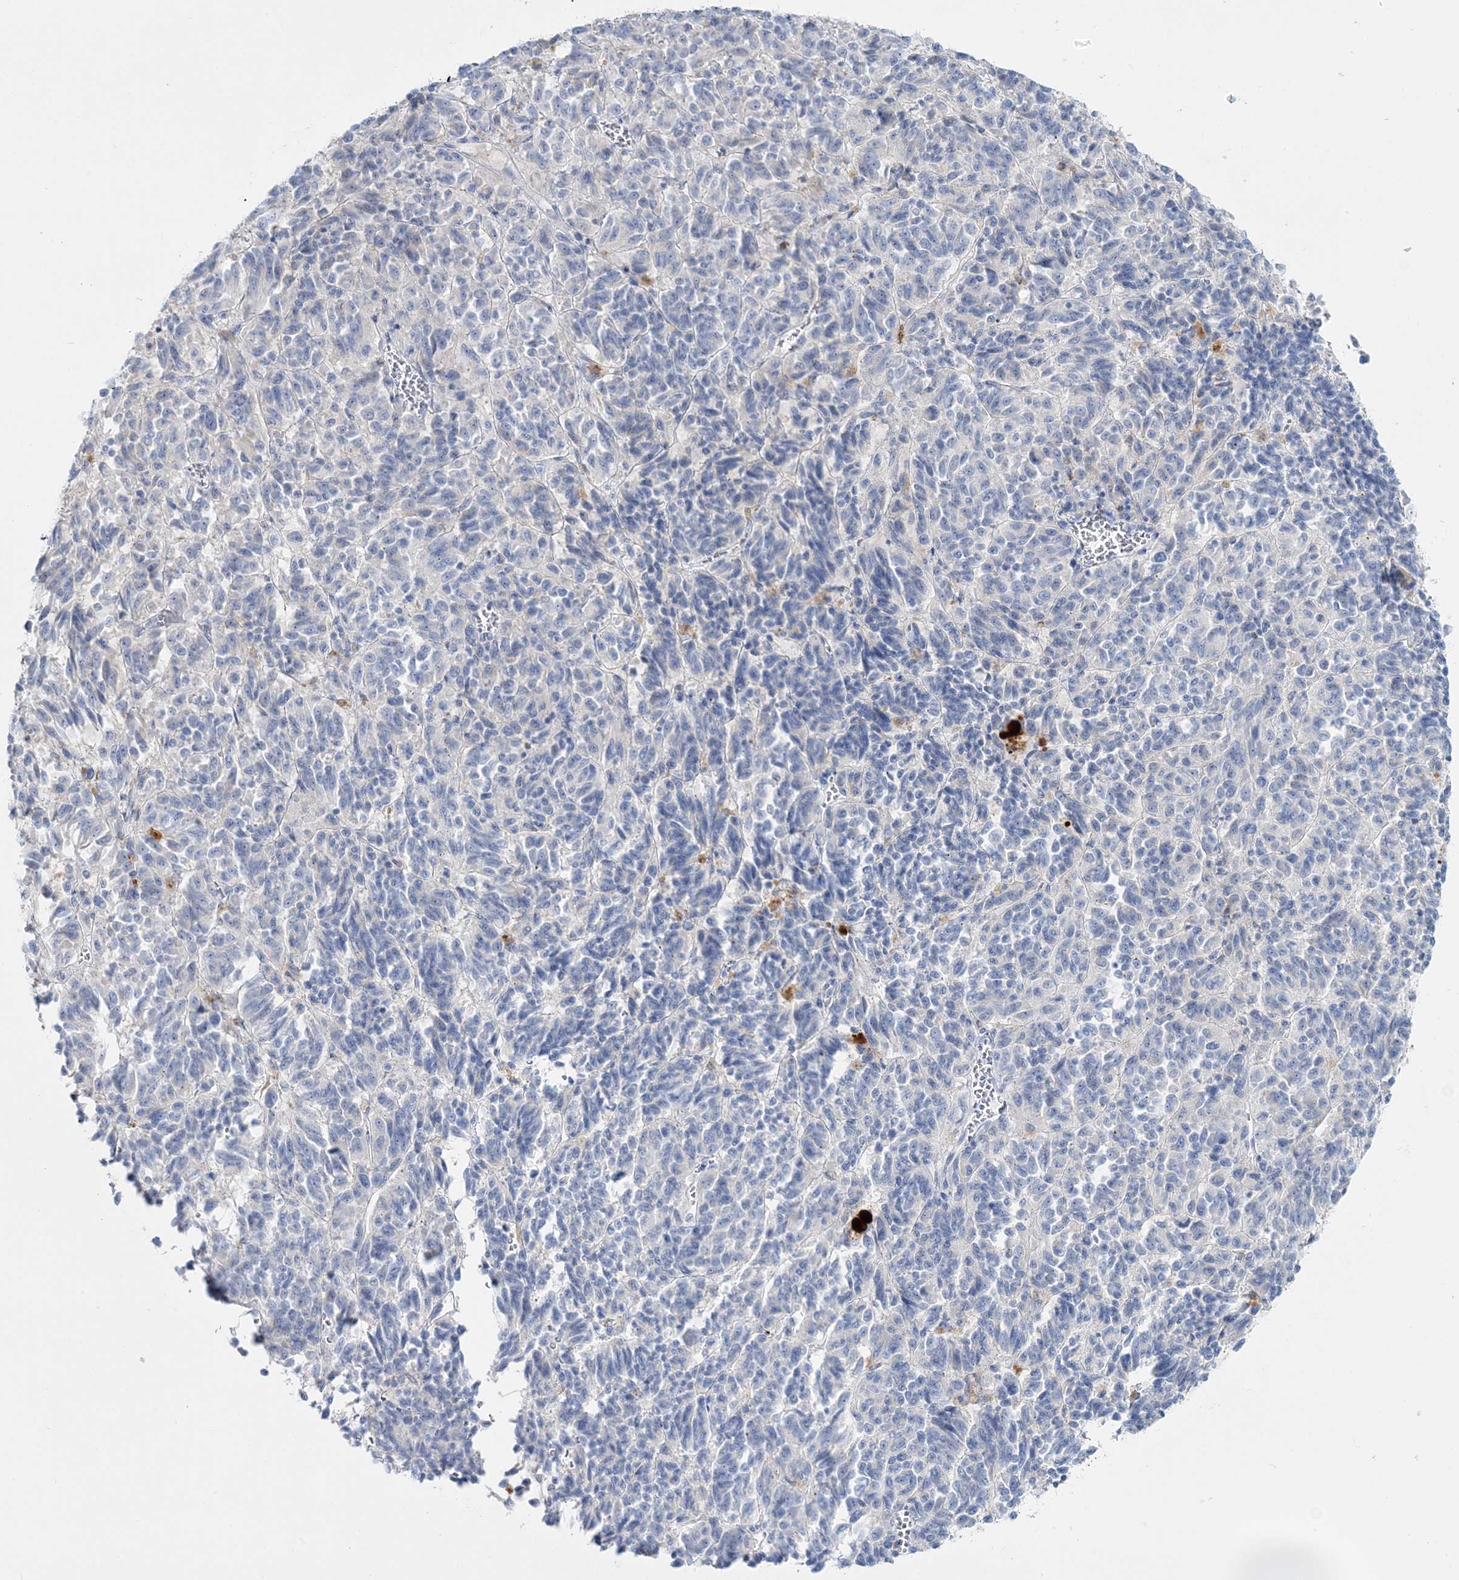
{"staining": {"intensity": "negative", "quantity": "none", "location": "none"}, "tissue": "melanoma", "cell_type": "Tumor cells", "image_type": "cancer", "snomed": [{"axis": "morphology", "description": "Malignant melanoma, Metastatic site"}, {"axis": "topography", "description": "Lung"}], "caption": "Malignant melanoma (metastatic site) stained for a protein using immunohistochemistry exhibits no expression tumor cells.", "gene": "WDSUB1", "patient": {"sex": "male", "age": 64}}